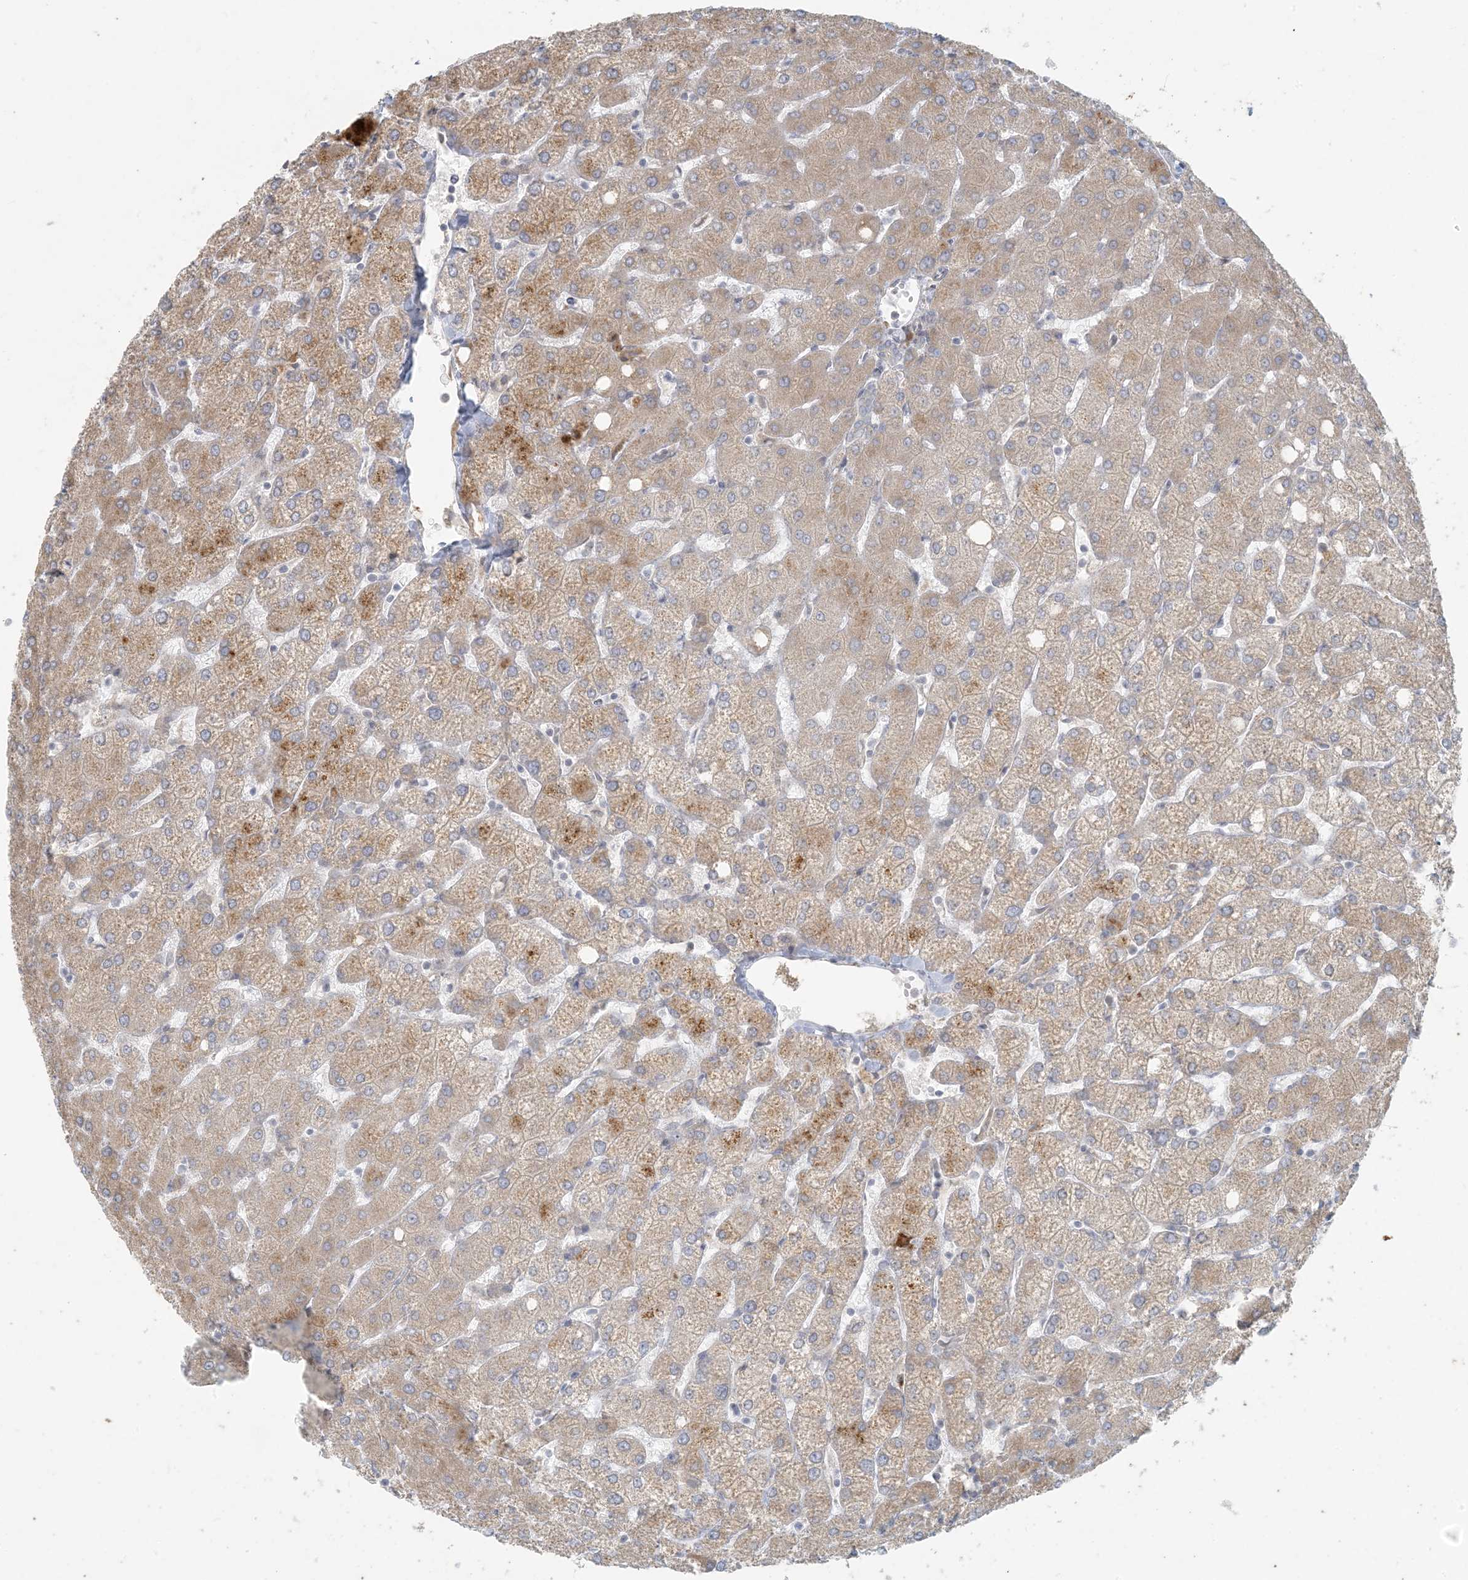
{"staining": {"intensity": "negative", "quantity": "none", "location": "none"}, "tissue": "liver", "cell_type": "Cholangiocytes", "image_type": "normal", "snomed": [{"axis": "morphology", "description": "Normal tissue, NOS"}, {"axis": "topography", "description": "Liver"}], "caption": "Benign liver was stained to show a protein in brown. There is no significant staining in cholangiocytes. (Immunohistochemistry, brightfield microscopy, high magnification).", "gene": "HACL1", "patient": {"sex": "female", "age": 54}}